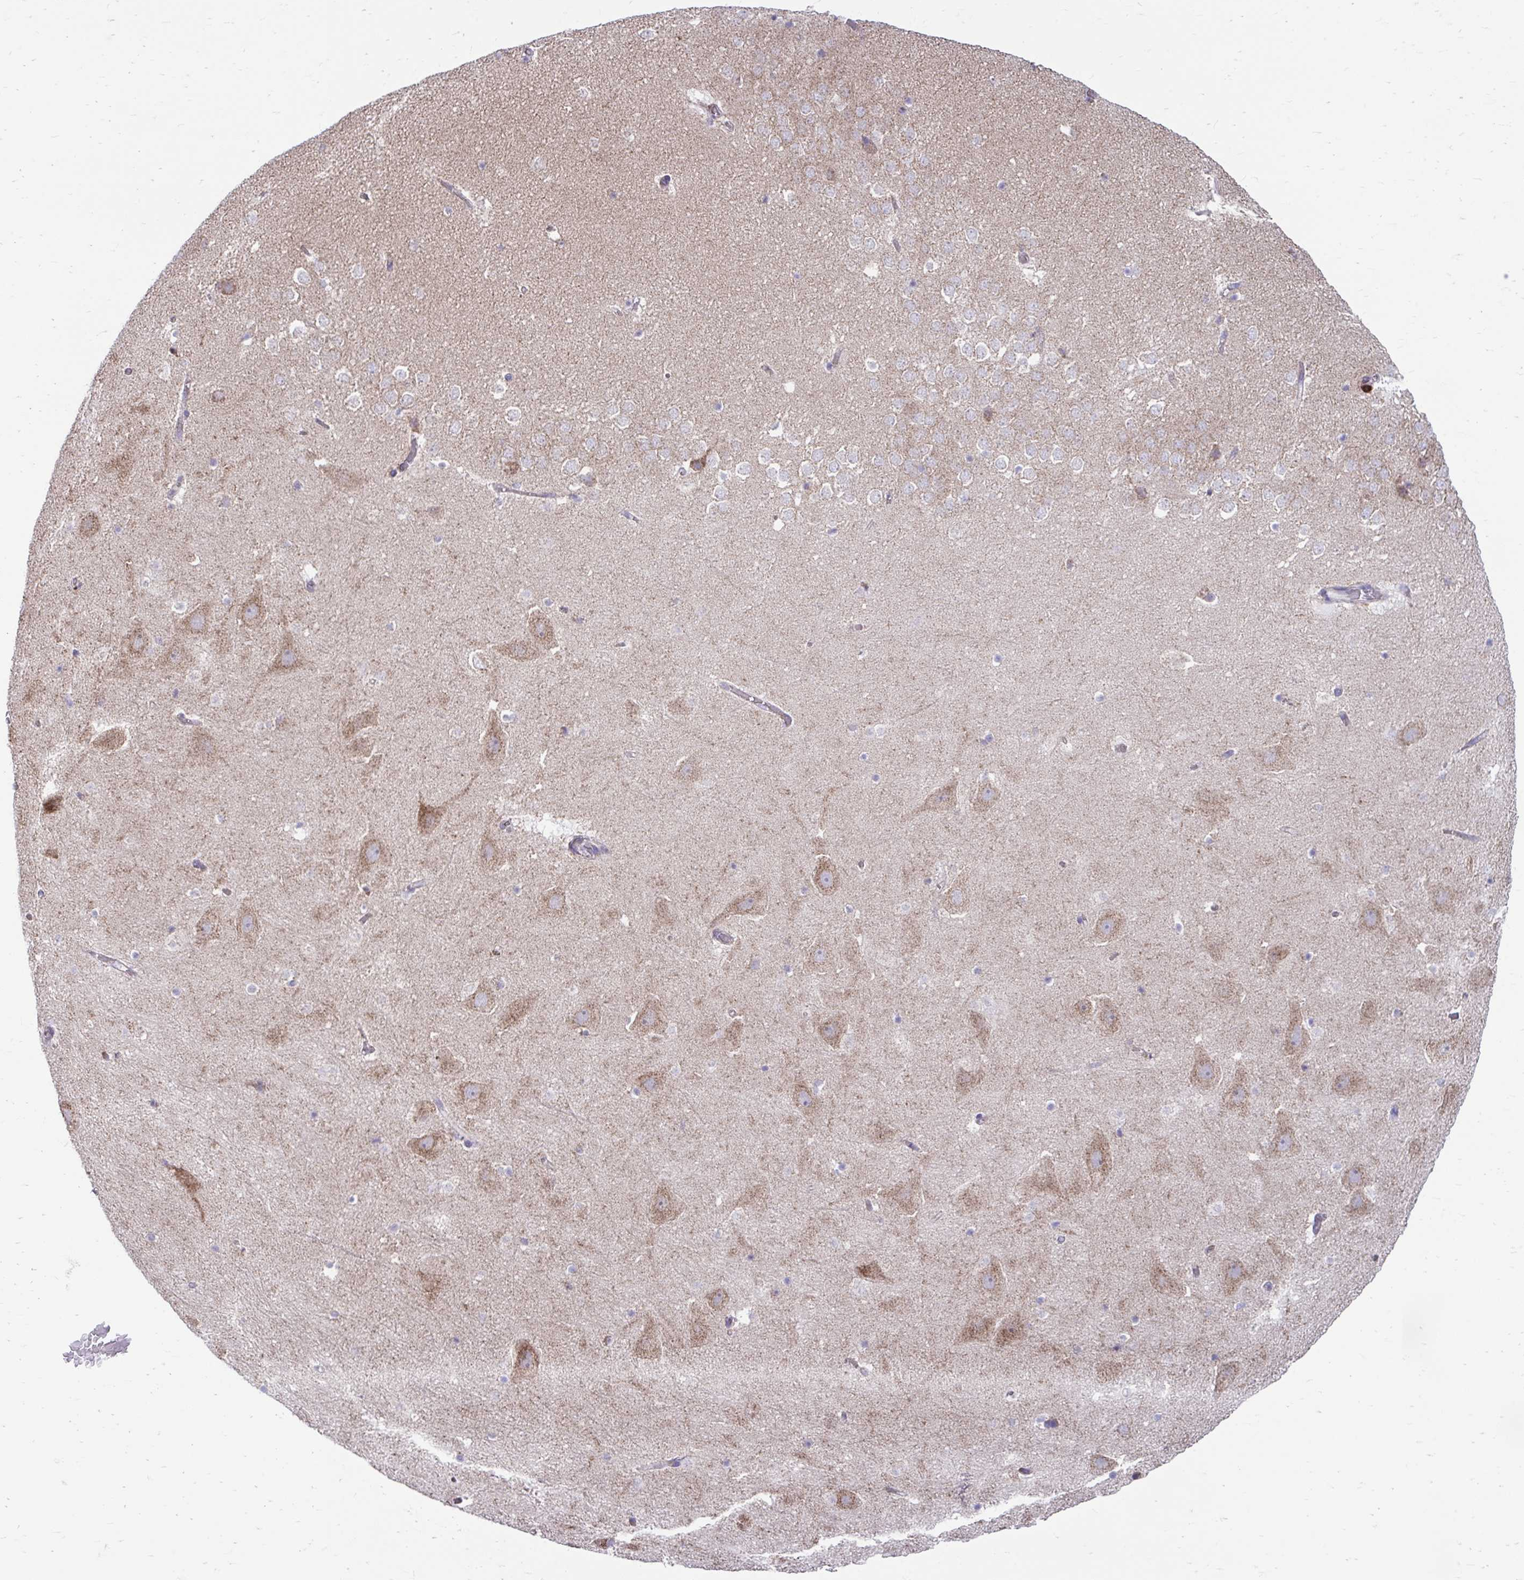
{"staining": {"intensity": "weak", "quantity": "<25%", "location": "cytoplasmic/membranous"}, "tissue": "hippocampus", "cell_type": "Glial cells", "image_type": "normal", "snomed": [{"axis": "morphology", "description": "Normal tissue, NOS"}, {"axis": "topography", "description": "Hippocampus"}], "caption": "Immunohistochemistry photomicrograph of normal hippocampus: human hippocampus stained with DAB (3,3'-diaminobenzidine) reveals no significant protein positivity in glial cells. Nuclei are stained in blue.", "gene": "LINGO4", "patient": {"sex": "female", "age": 42}}